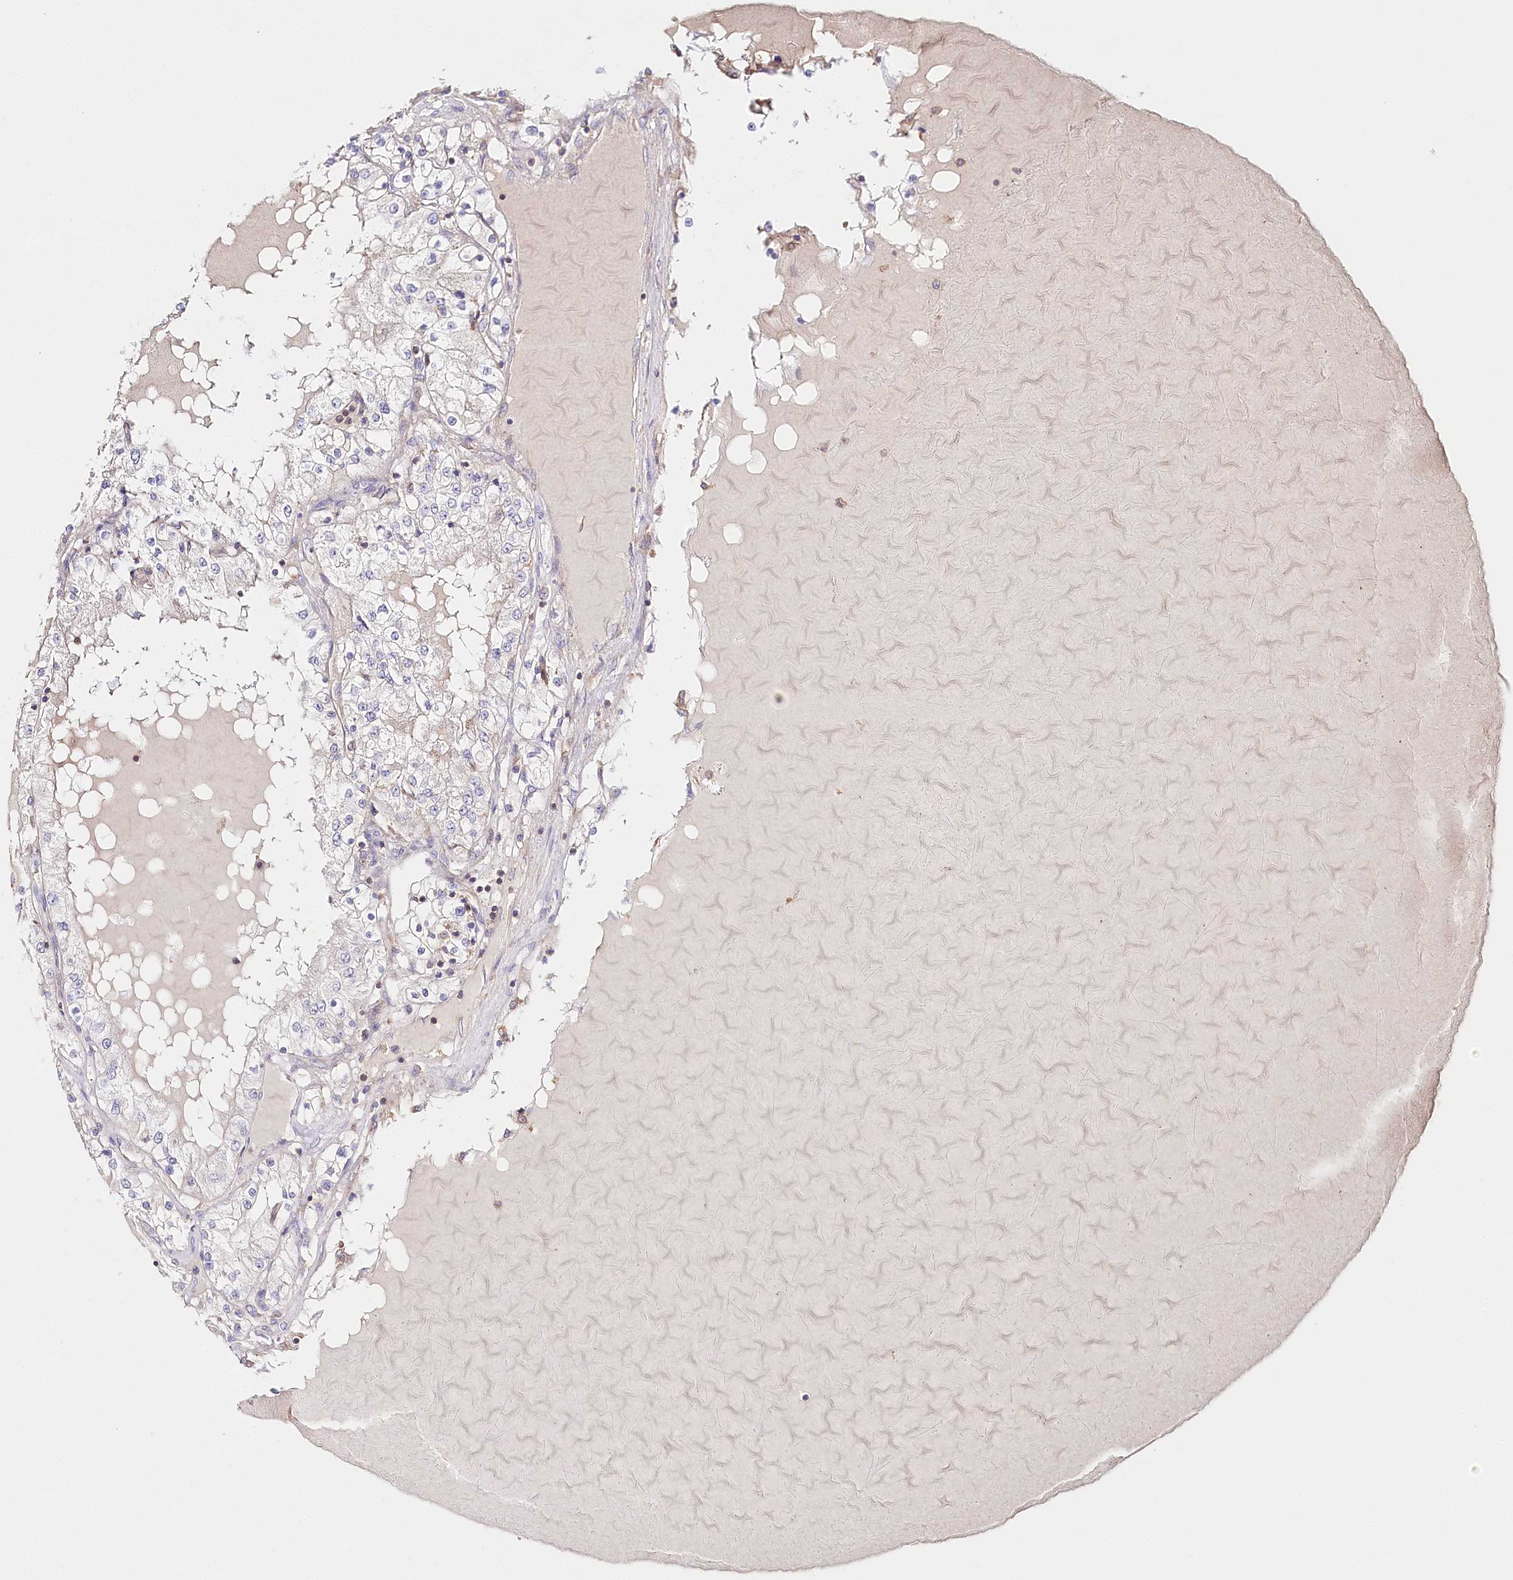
{"staining": {"intensity": "negative", "quantity": "none", "location": "none"}, "tissue": "renal cancer", "cell_type": "Tumor cells", "image_type": "cancer", "snomed": [{"axis": "morphology", "description": "Adenocarcinoma, NOS"}, {"axis": "topography", "description": "Kidney"}], "caption": "This is a image of immunohistochemistry (IHC) staining of renal cancer (adenocarcinoma), which shows no expression in tumor cells.", "gene": "ABRAXAS2", "patient": {"sex": "male", "age": 68}}